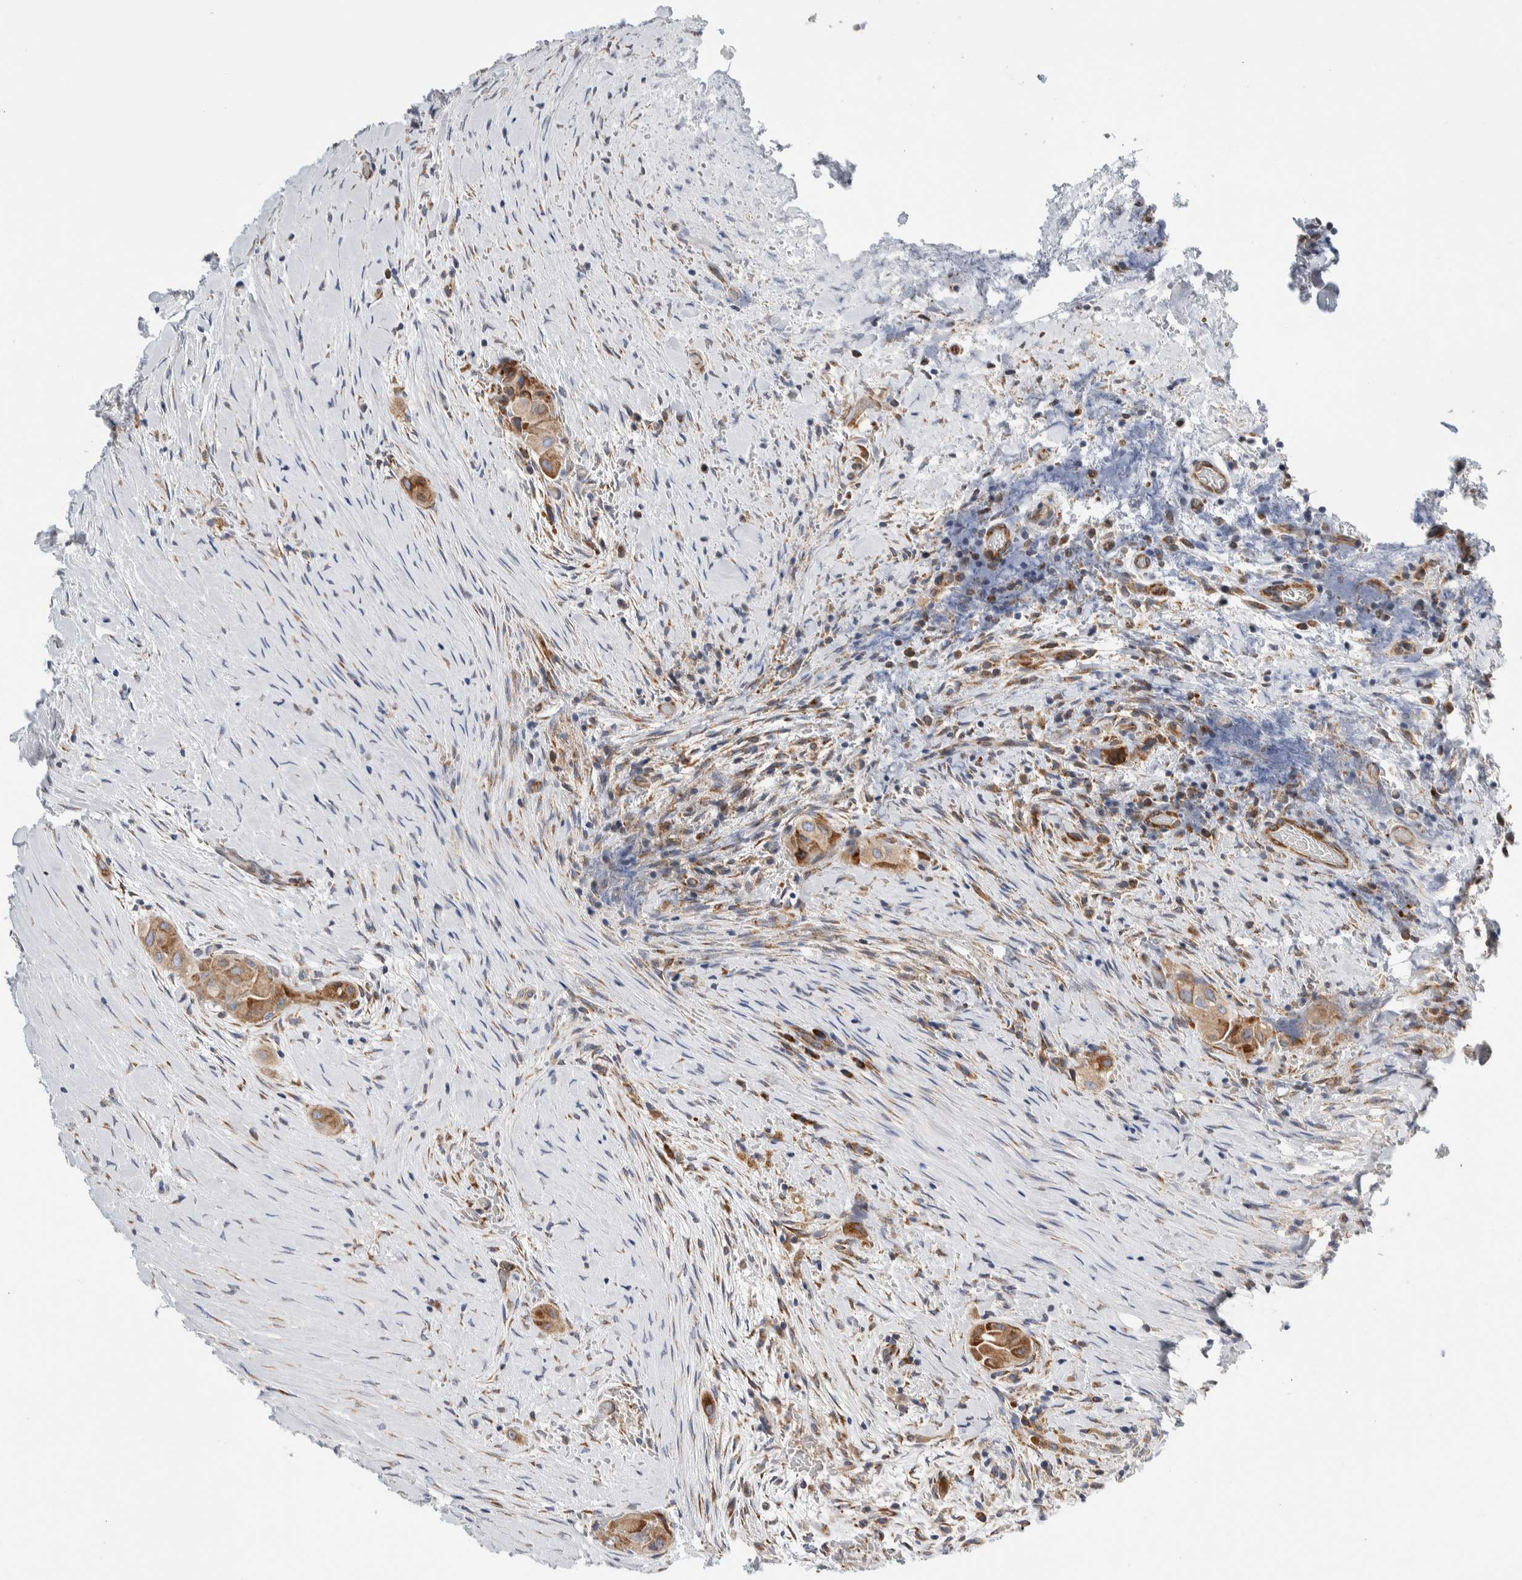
{"staining": {"intensity": "moderate", "quantity": ">75%", "location": "cytoplasmic/membranous"}, "tissue": "thyroid cancer", "cell_type": "Tumor cells", "image_type": "cancer", "snomed": [{"axis": "morphology", "description": "Papillary adenocarcinoma, NOS"}, {"axis": "topography", "description": "Thyroid gland"}], "caption": "Protein expression analysis of human thyroid cancer reveals moderate cytoplasmic/membranous staining in approximately >75% of tumor cells.", "gene": "RACK1", "patient": {"sex": "female", "age": 59}}